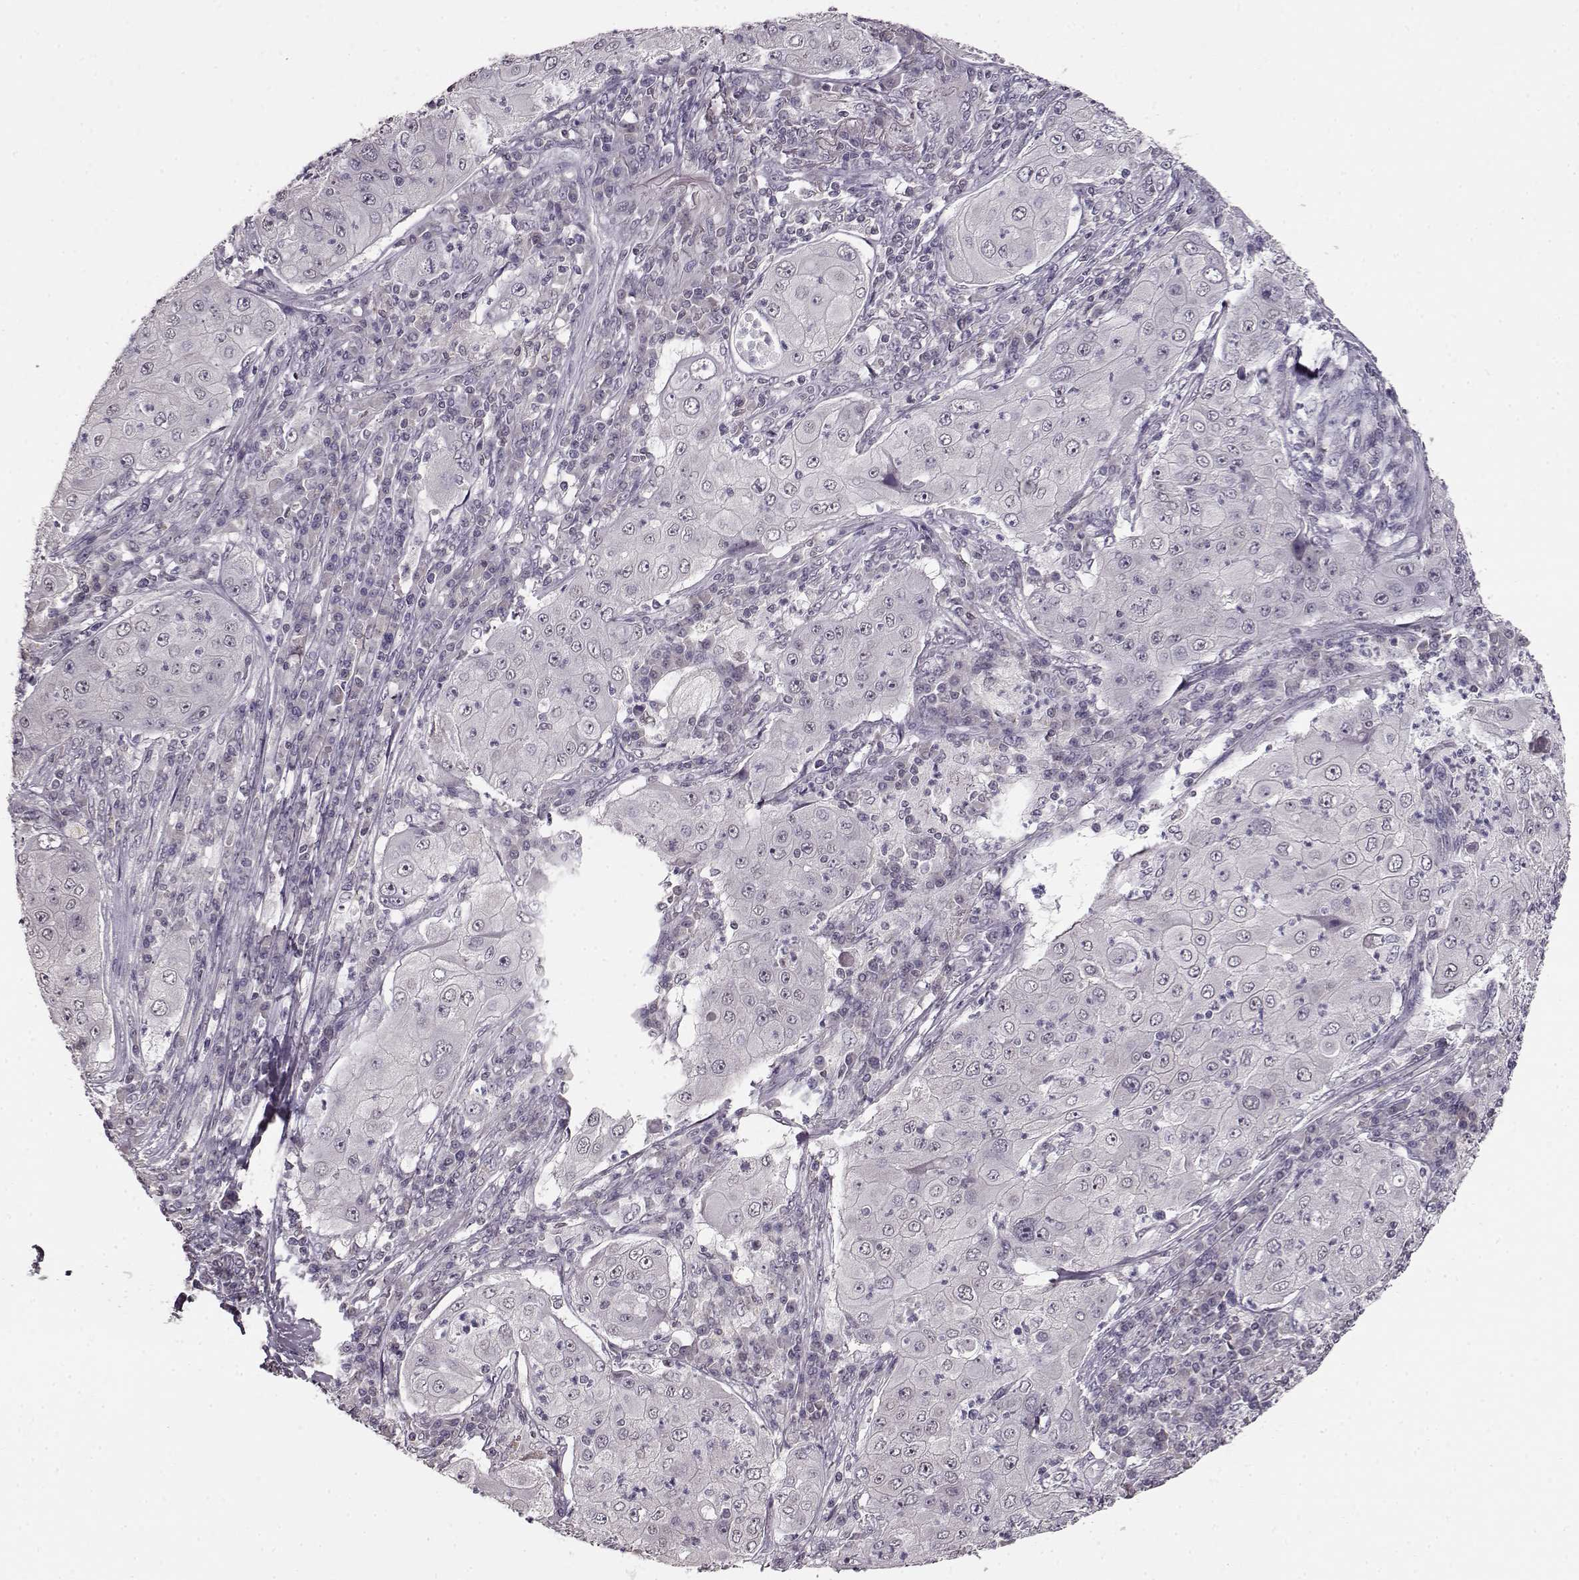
{"staining": {"intensity": "negative", "quantity": "none", "location": "none"}, "tissue": "lung cancer", "cell_type": "Tumor cells", "image_type": "cancer", "snomed": [{"axis": "morphology", "description": "Squamous cell carcinoma, NOS"}, {"axis": "topography", "description": "Lung"}], "caption": "The histopathology image reveals no significant positivity in tumor cells of lung cancer.", "gene": "RP1L1", "patient": {"sex": "female", "age": 59}}